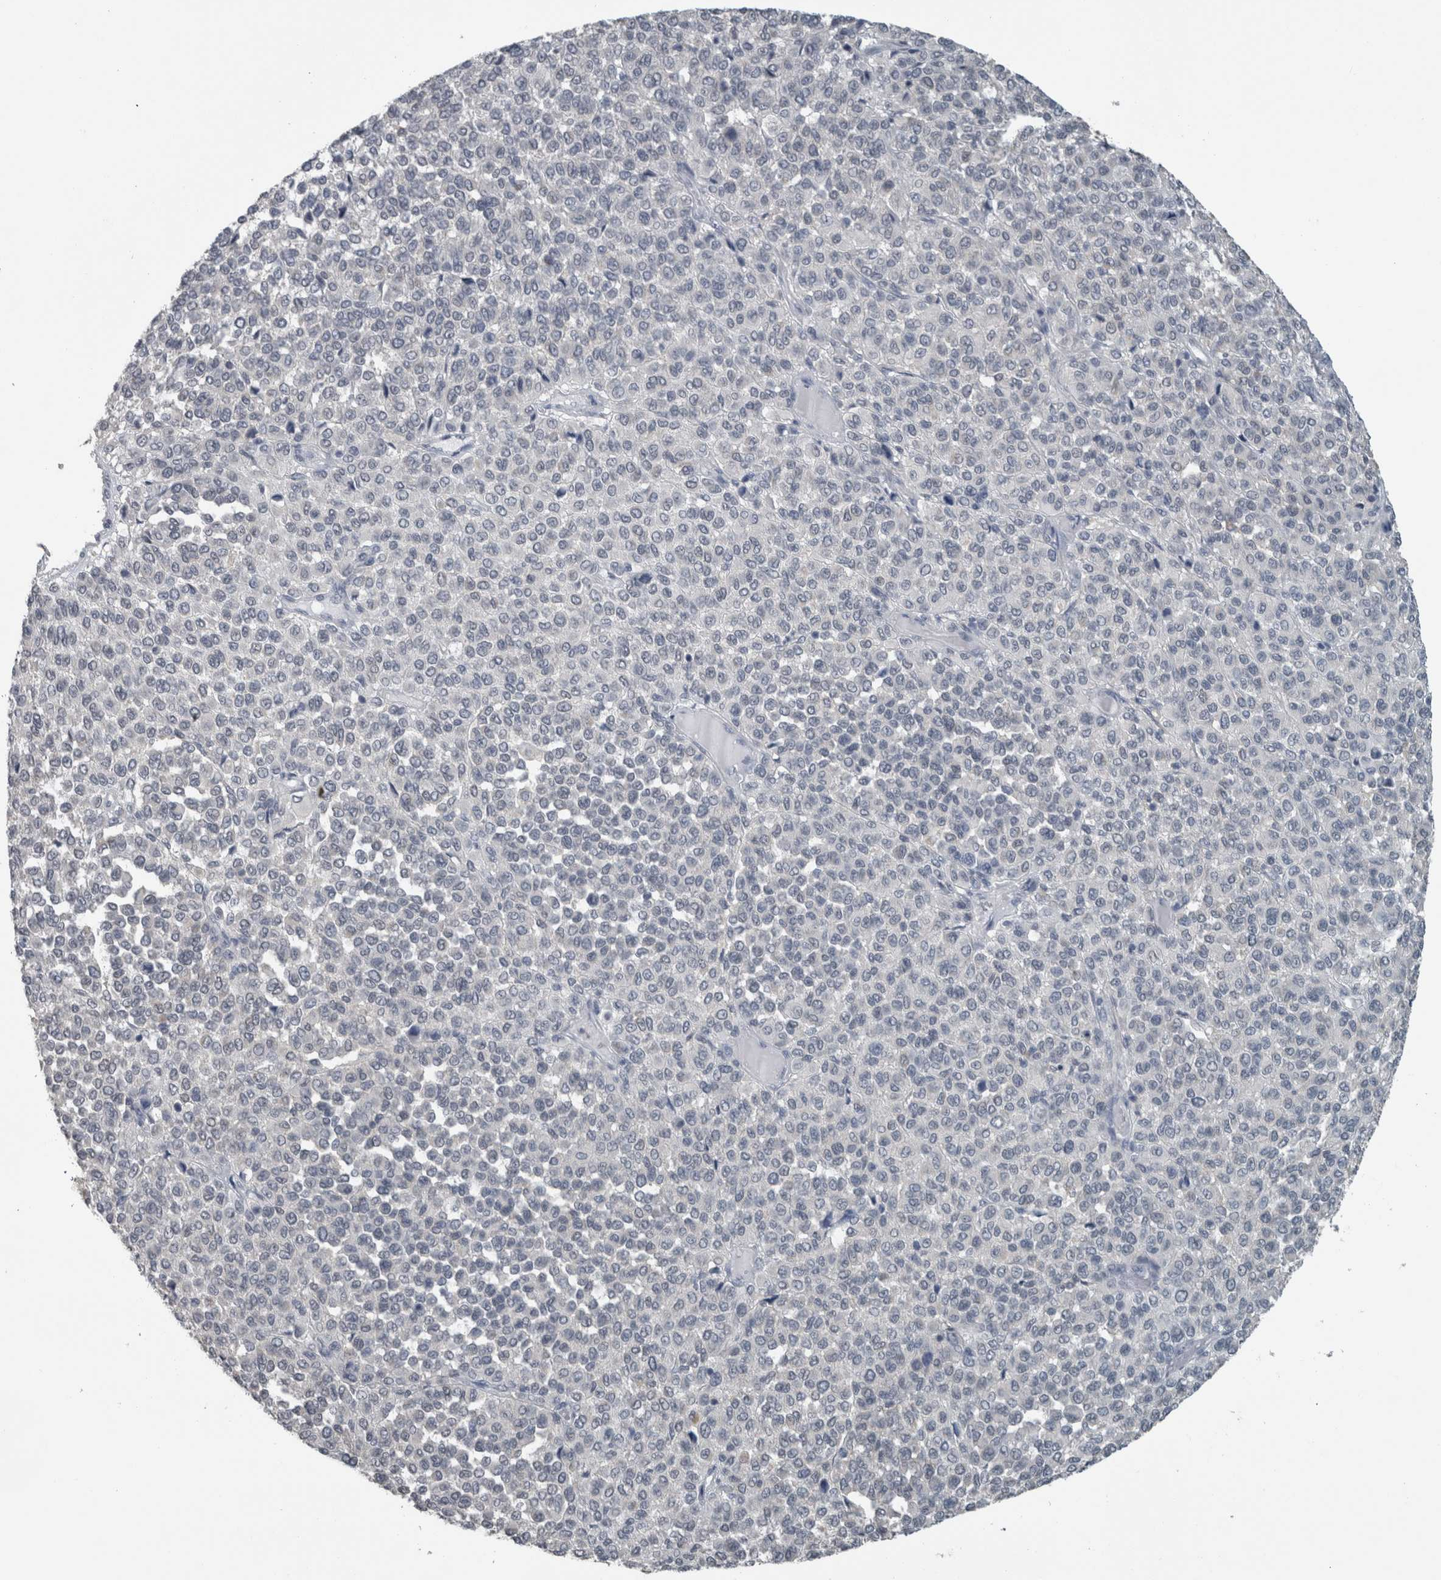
{"staining": {"intensity": "negative", "quantity": "none", "location": "none"}, "tissue": "melanoma", "cell_type": "Tumor cells", "image_type": "cancer", "snomed": [{"axis": "morphology", "description": "Malignant melanoma, Metastatic site"}, {"axis": "topography", "description": "Pancreas"}], "caption": "There is no significant staining in tumor cells of malignant melanoma (metastatic site).", "gene": "ACSF2", "patient": {"sex": "female", "age": 30}}